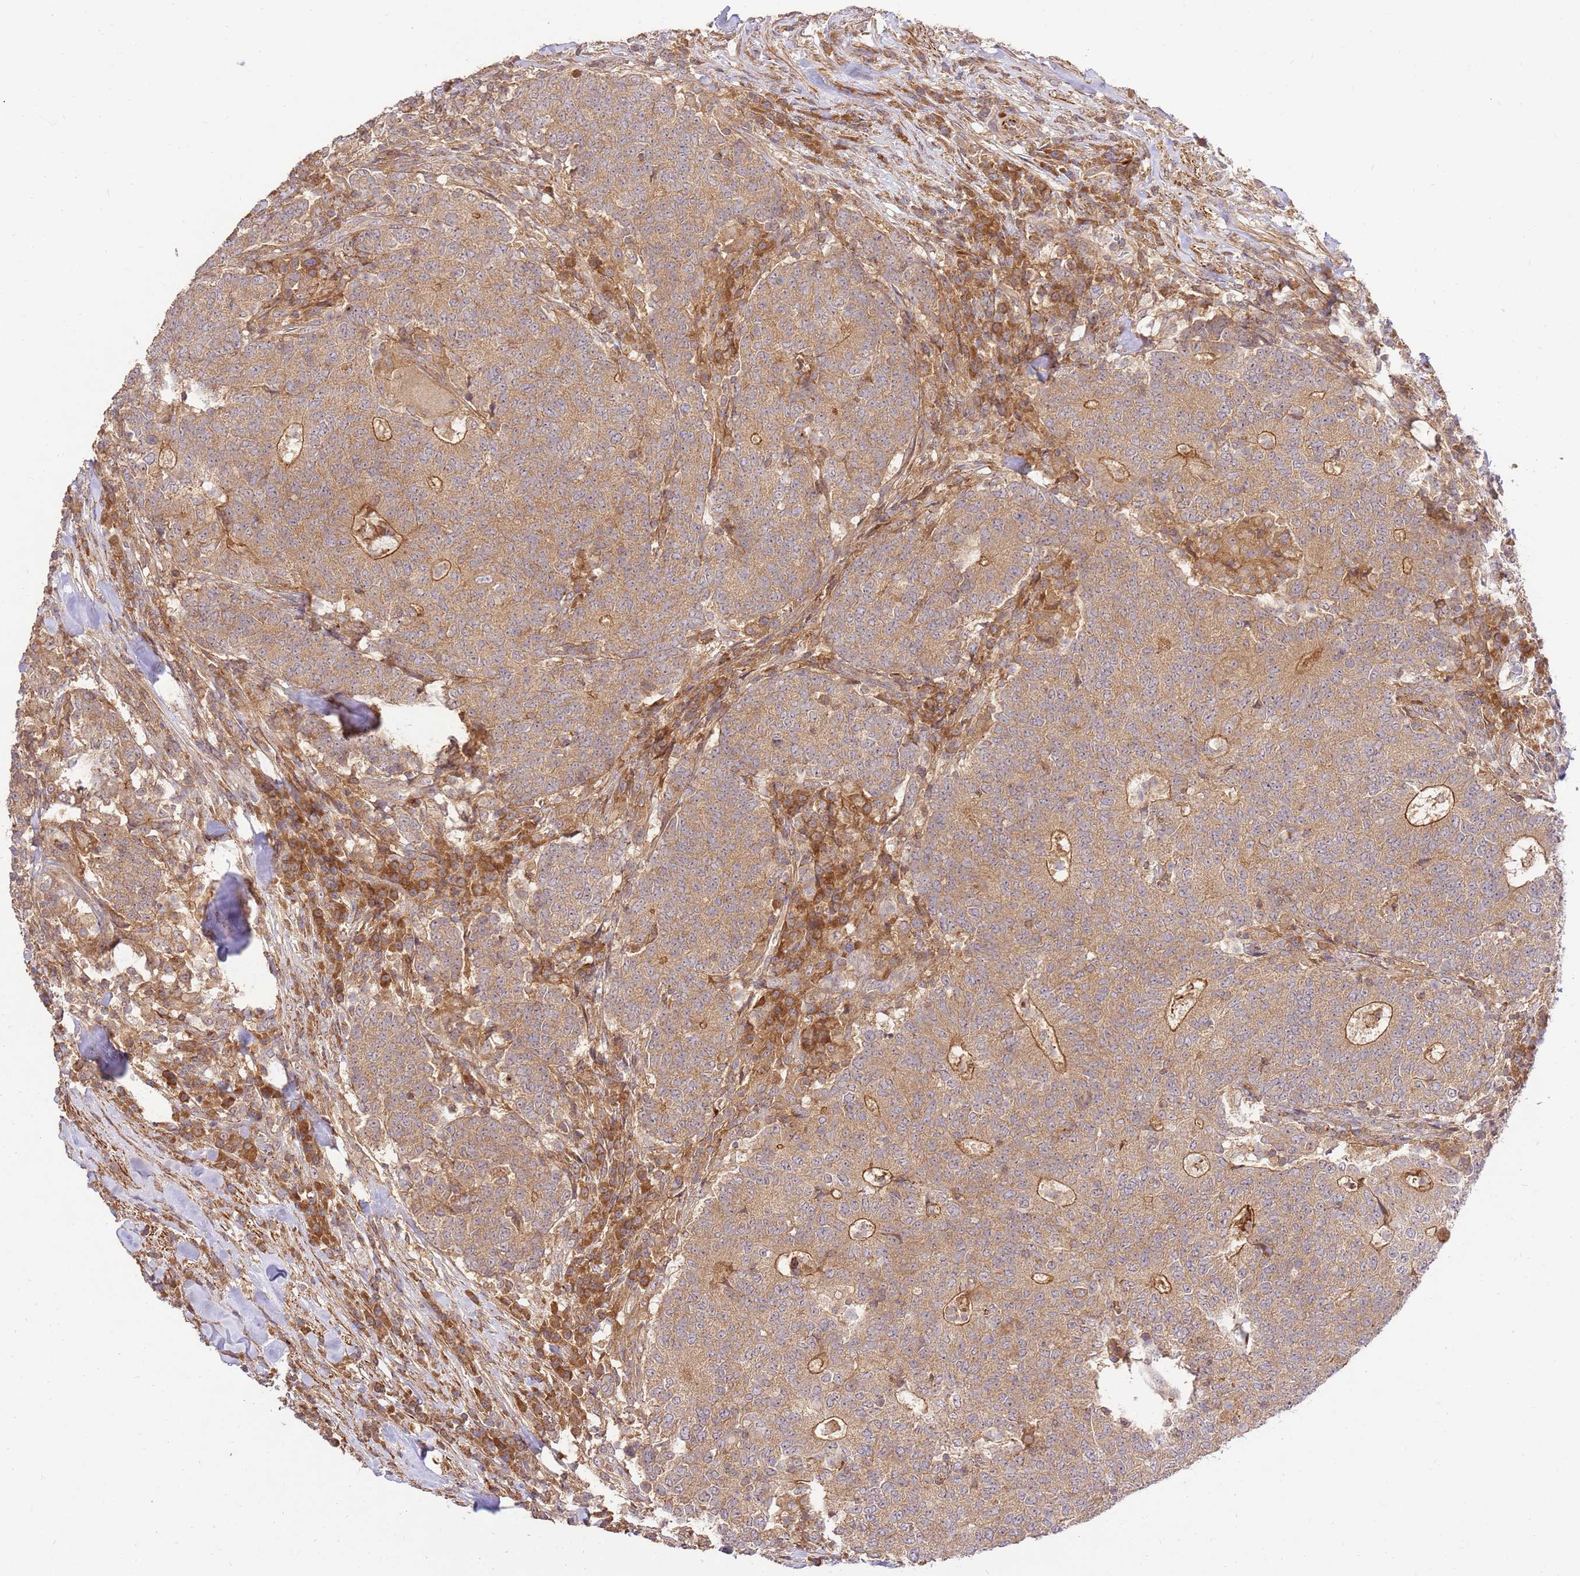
{"staining": {"intensity": "strong", "quantity": "25%-75%", "location": "cytoplasmic/membranous"}, "tissue": "colorectal cancer", "cell_type": "Tumor cells", "image_type": "cancer", "snomed": [{"axis": "morphology", "description": "Adenocarcinoma, NOS"}, {"axis": "topography", "description": "Colon"}], "caption": "Protein positivity by immunohistochemistry reveals strong cytoplasmic/membranous expression in approximately 25%-75% of tumor cells in colorectal cancer (adenocarcinoma). (brown staining indicates protein expression, while blue staining denotes nuclei).", "gene": "GAREM1", "patient": {"sex": "female", "age": 75}}